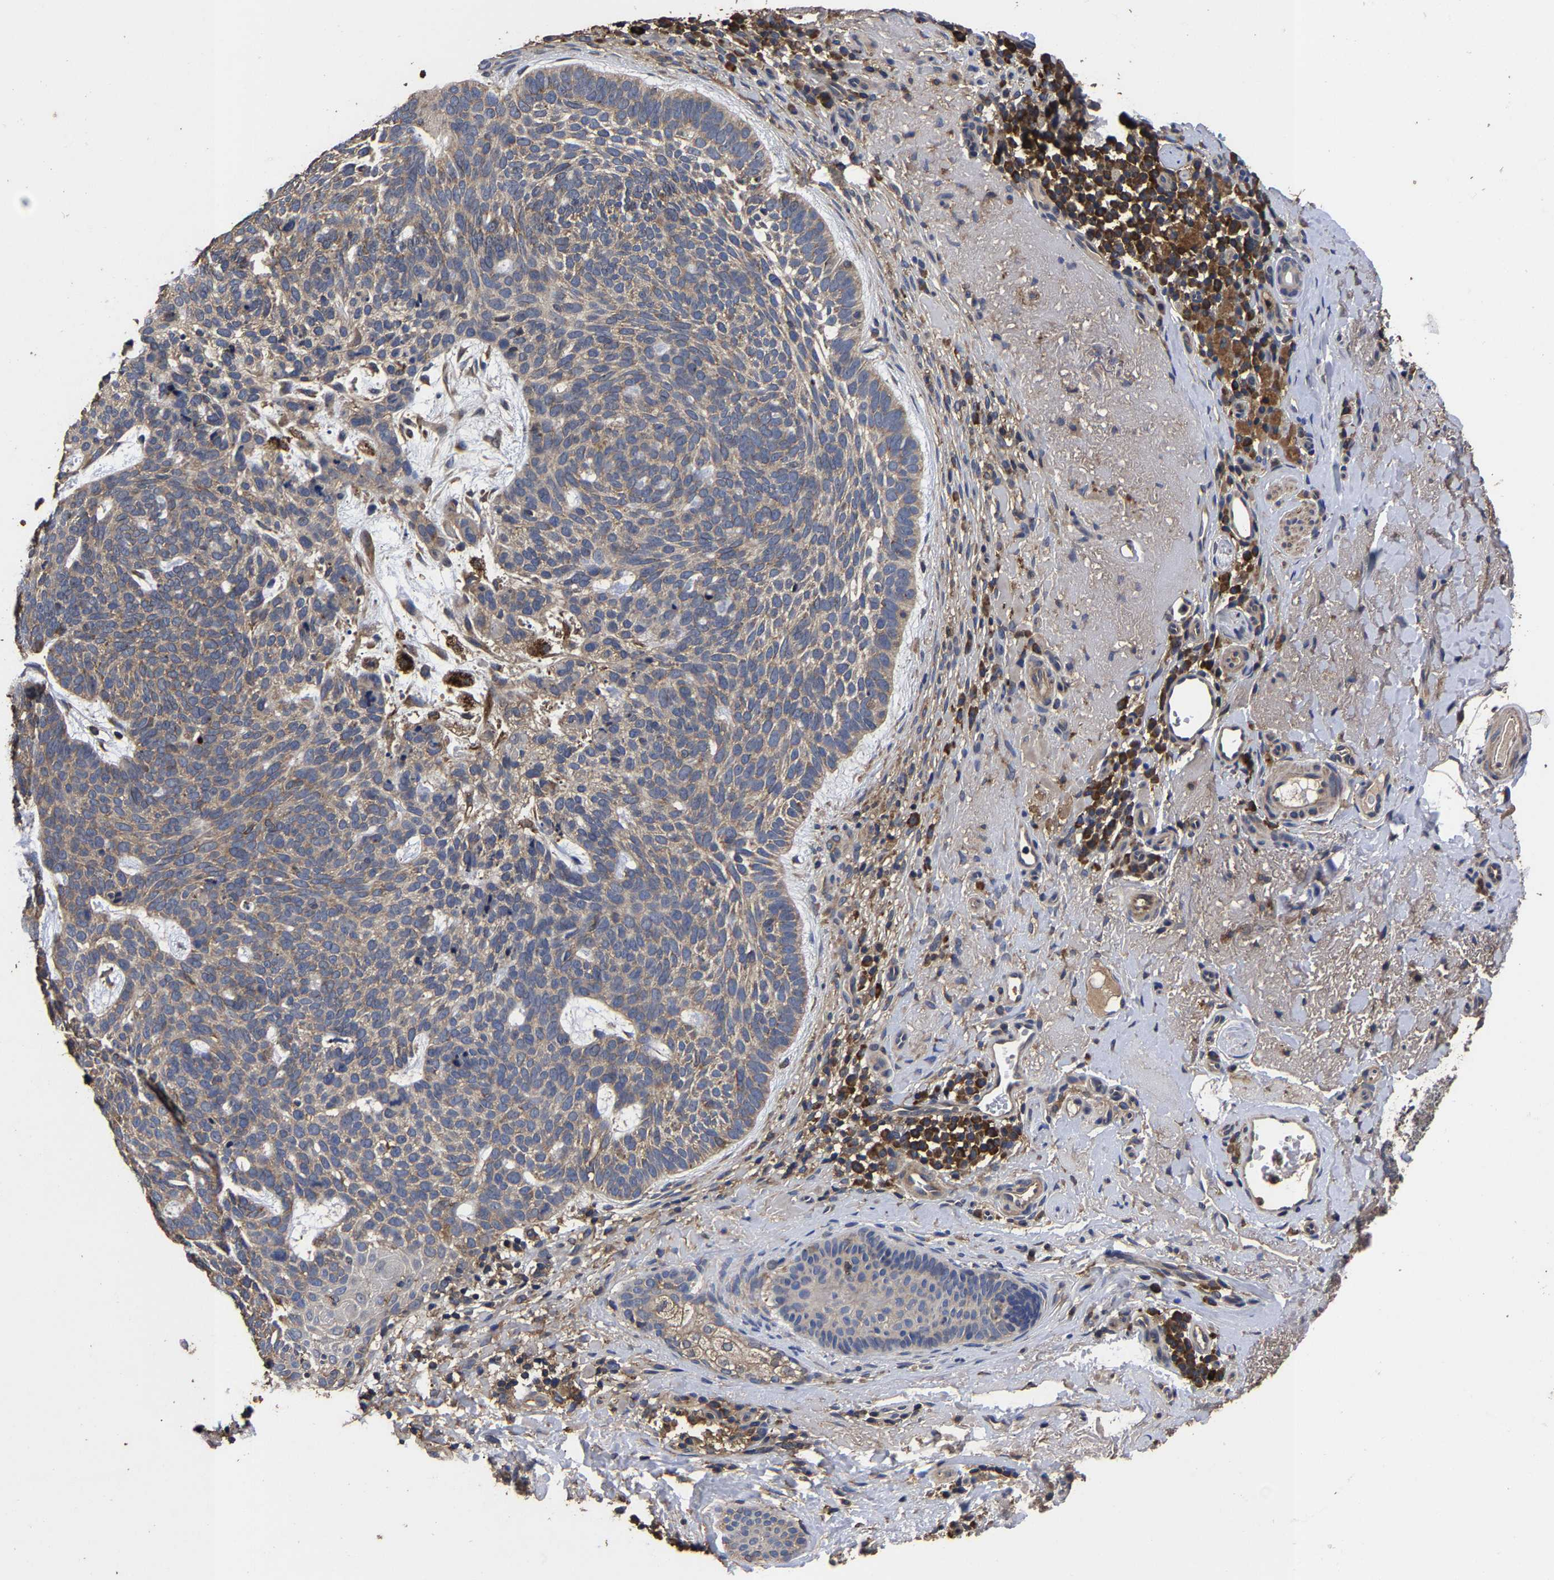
{"staining": {"intensity": "weak", "quantity": ">75%", "location": "cytoplasmic/membranous"}, "tissue": "skin cancer", "cell_type": "Tumor cells", "image_type": "cancer", "snomed": [{"axis": "morphology", "description": "Basal cell carcinoma"}, {"axis": "topography", "description": "Skin"}, {"axis": "topography", "description": "Skin of head"}], "caption": "The photomicrograph shows immunohistochemical staining of skin cancer. There is weak cytoplasmic/membranous staining is identified in about >75% of tumor cells.", "gene": "ITCH", "patient": {"sex": "female", "age": 85}}